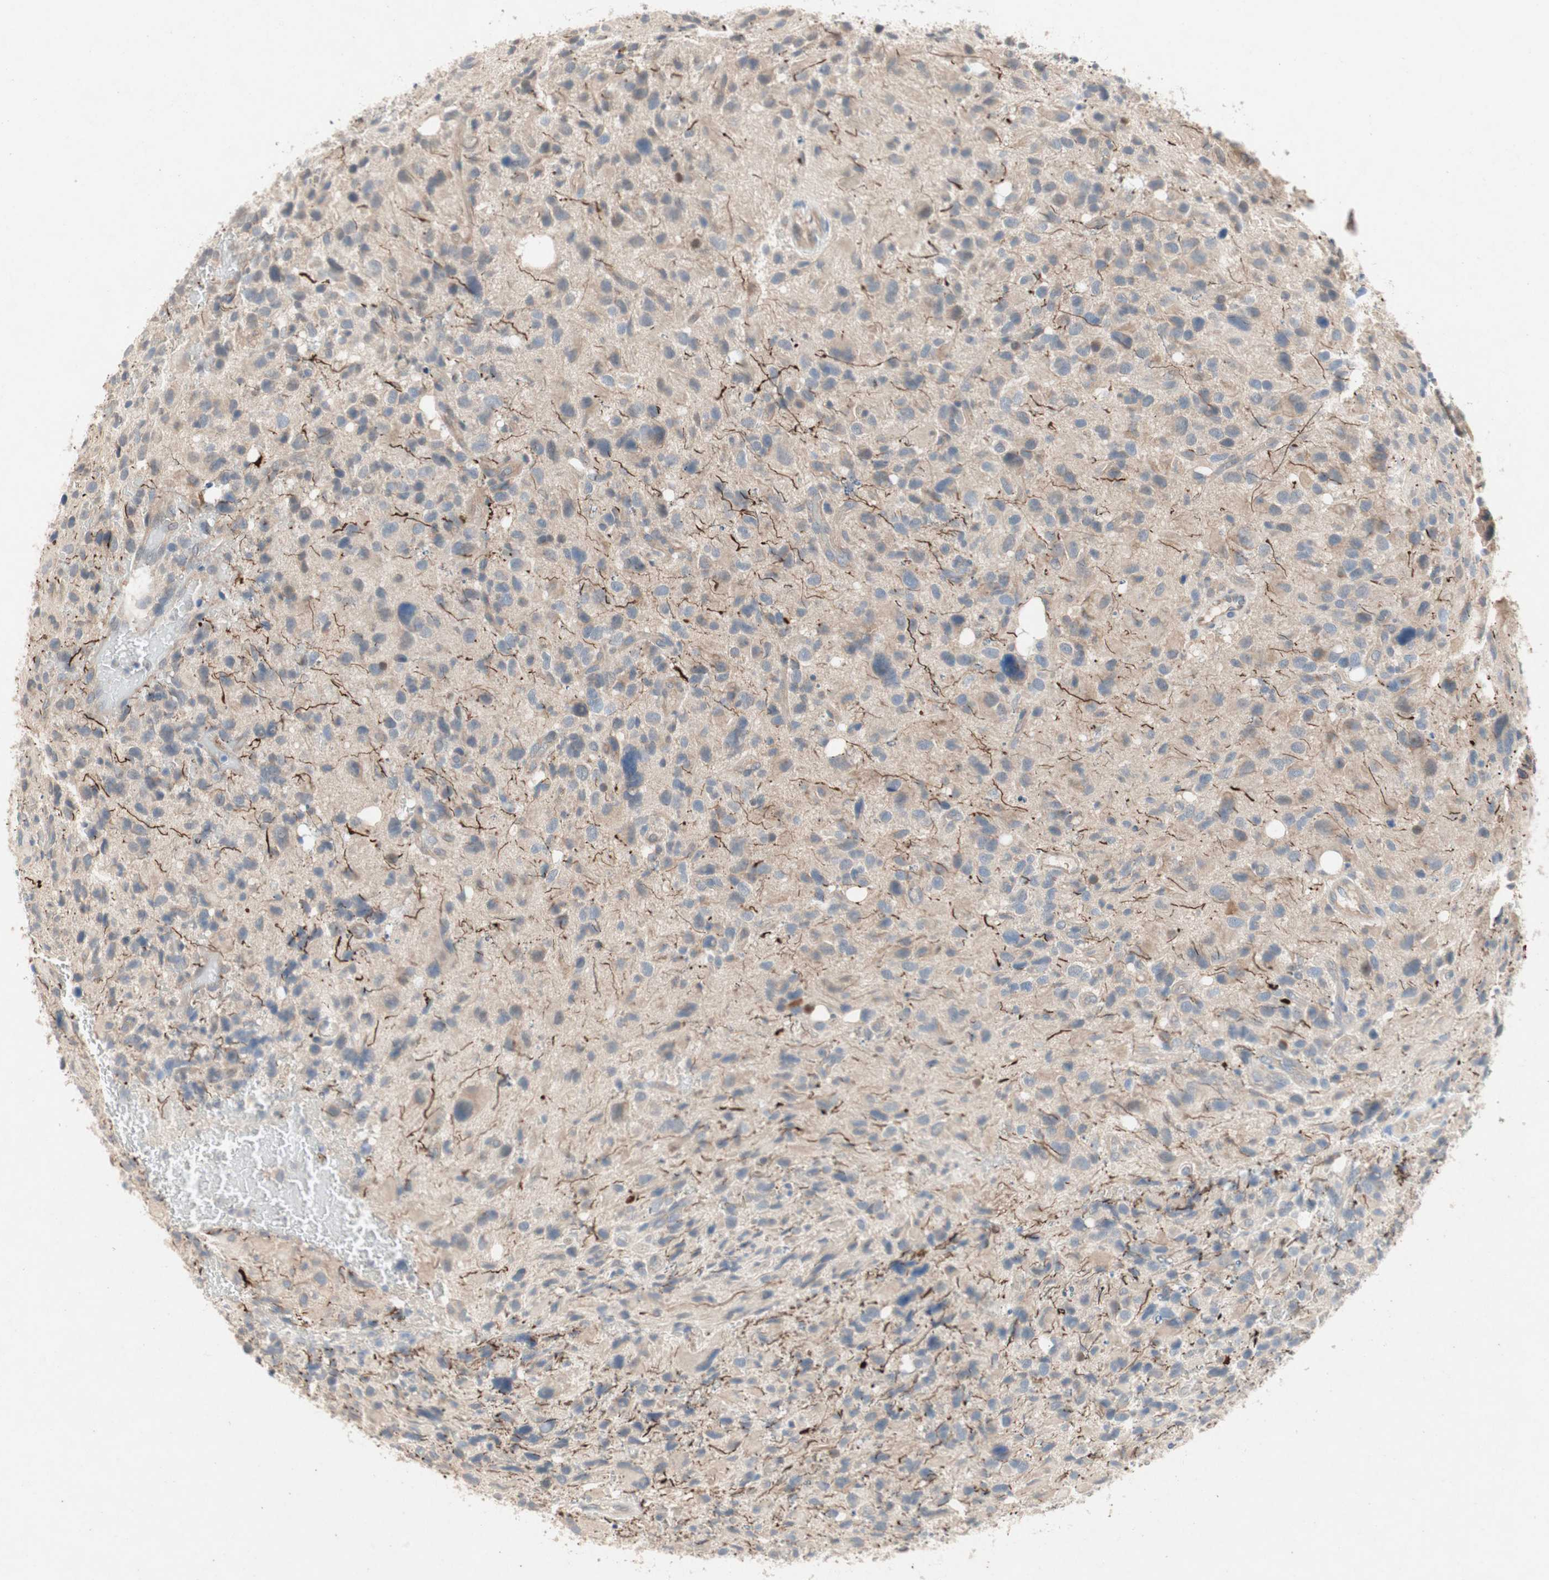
{"staining": {"intensity": "weak", "quantity": "<25%", "location": "cytoplasmic/membranous"}, "tissue": "glioma", "cell_type": "Tumor cells", "image_type": "cancer", "snomed": [{"axis": "morphology", "description": "Glioma, malignant, High grade"}, {"axis": "topography", "description": "Brain"}], "caption": "DAB (3,3'-diaminobenzidine) immunohistochemical staining of malignant glioma (high-grade) shows no significant staining in tumor cells.", "gene": "NCLN", "patient": {"sex": "male", "age": 48}}